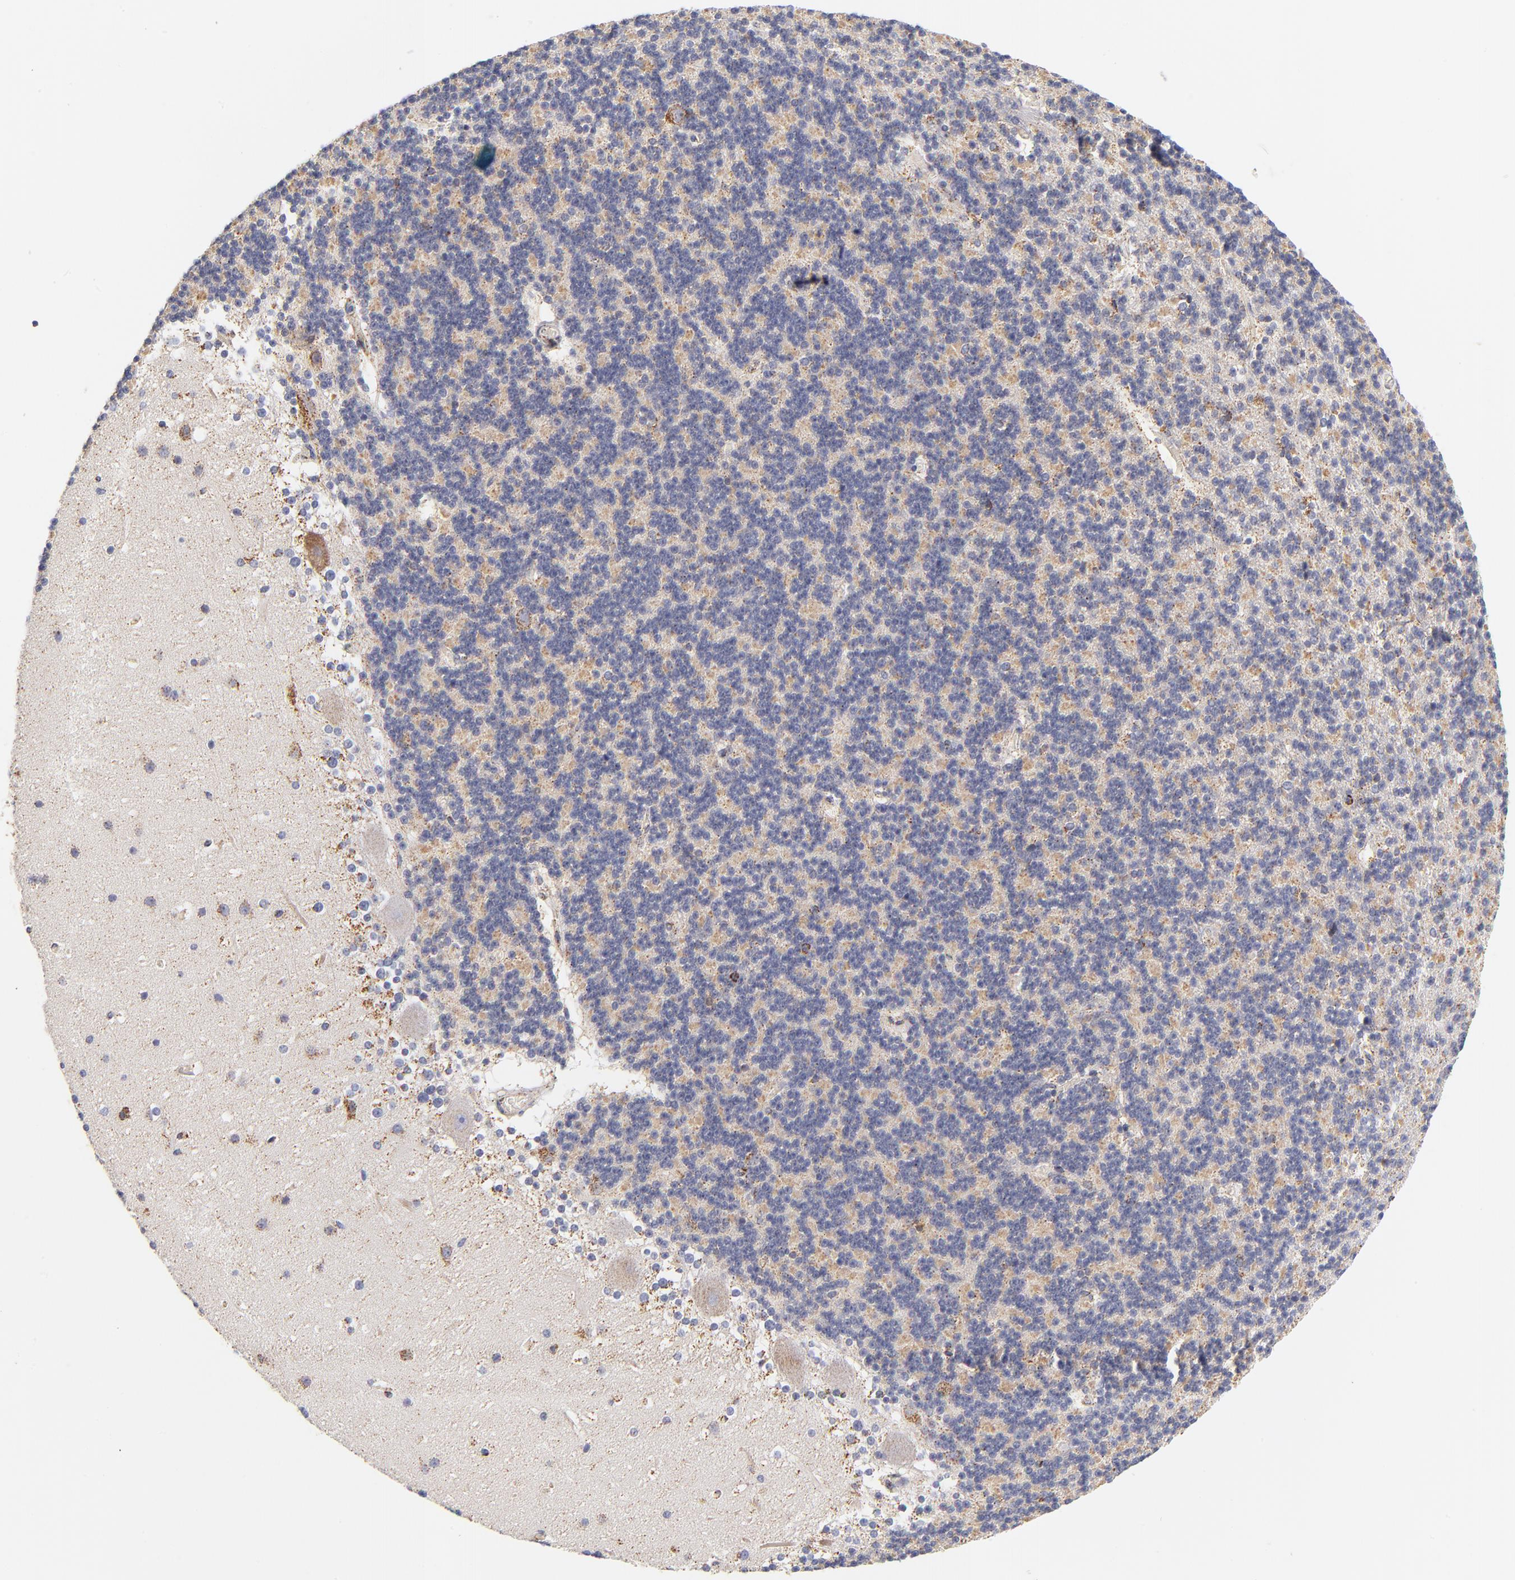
{"staining": {"intensity": "negative", "quantity": "none", "location": "none"}, "tissue": "cerebellum", "cell_type": "Cells in granular layer", "image_type": "normal", "snomed": [{"axis": "morphology", "description": "Normal tissue, NOS"}, {"axis": "topography", "description": "Cerebellum"}], "caption": "An IHC micrograph of normal cerebellum is shown. There is no staining in cells in granular layer of cerebellum. Brightfield microscopy of immunohistochemistry (IHC) stained with DAB (brown) and hematoxylin (blue), captured at high magnification.", "gene": "ECHS1", "patient": {"sex": "female", "age": 19}}